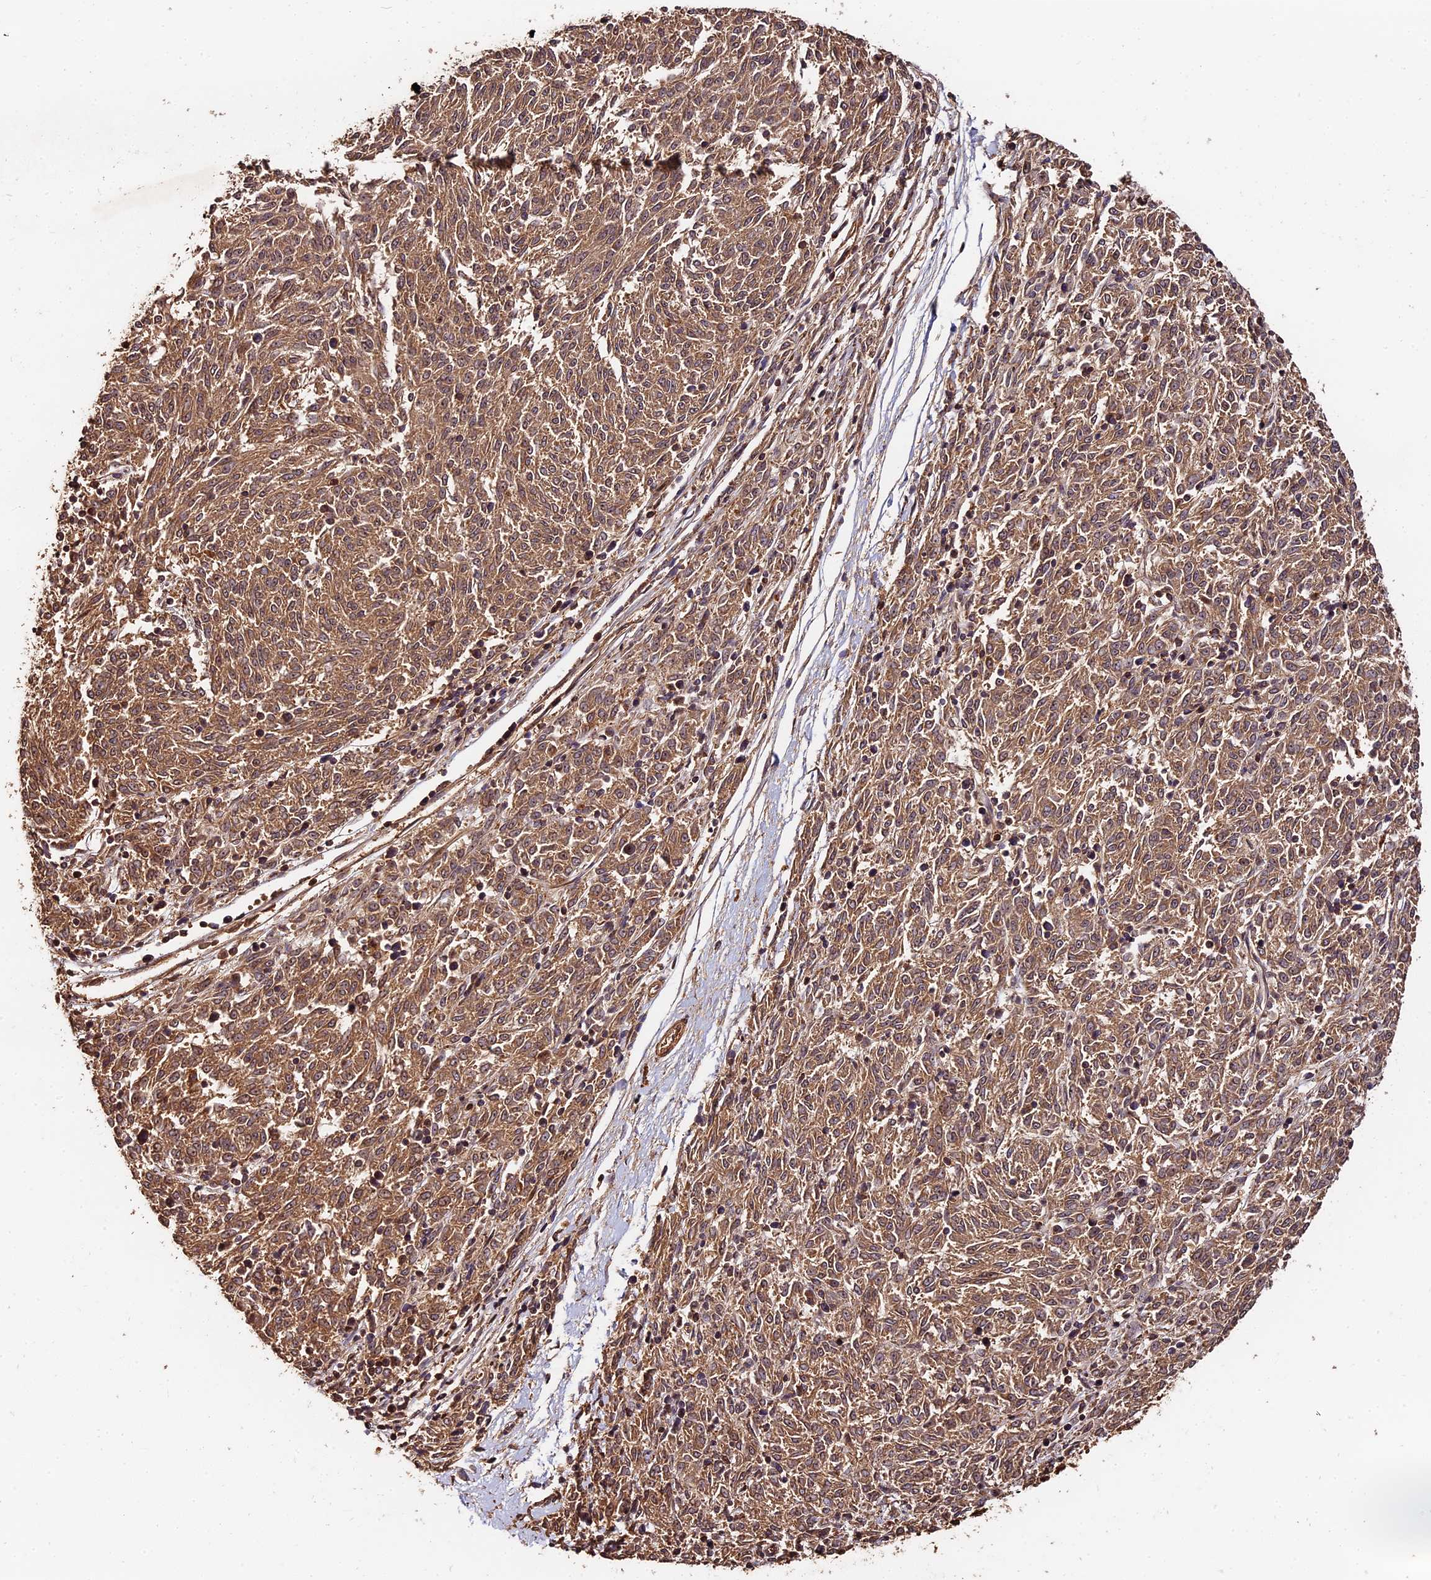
{"staining": {"intensity": "moderate", "quantity": ">75%", "location": "cytoplasmic/membranous,nuclear"}, "tissue": "melanoma", "cell_type": "Tumor cells", "image_type": "cancer", "snomed": [{"axis": "morphology", "description": "Malignant melanoma, NOS"}, {"axis": "topography", "description": "Skin"}], "caption": "Malignant melanoma stained for a protein (brown) demonstrates moderate cytoplasmic/membranous and nuclear positive positivity in about >75% of tumor cells.", "gene": "MMP15", "patient": {"sex": "female", "age": 72}}